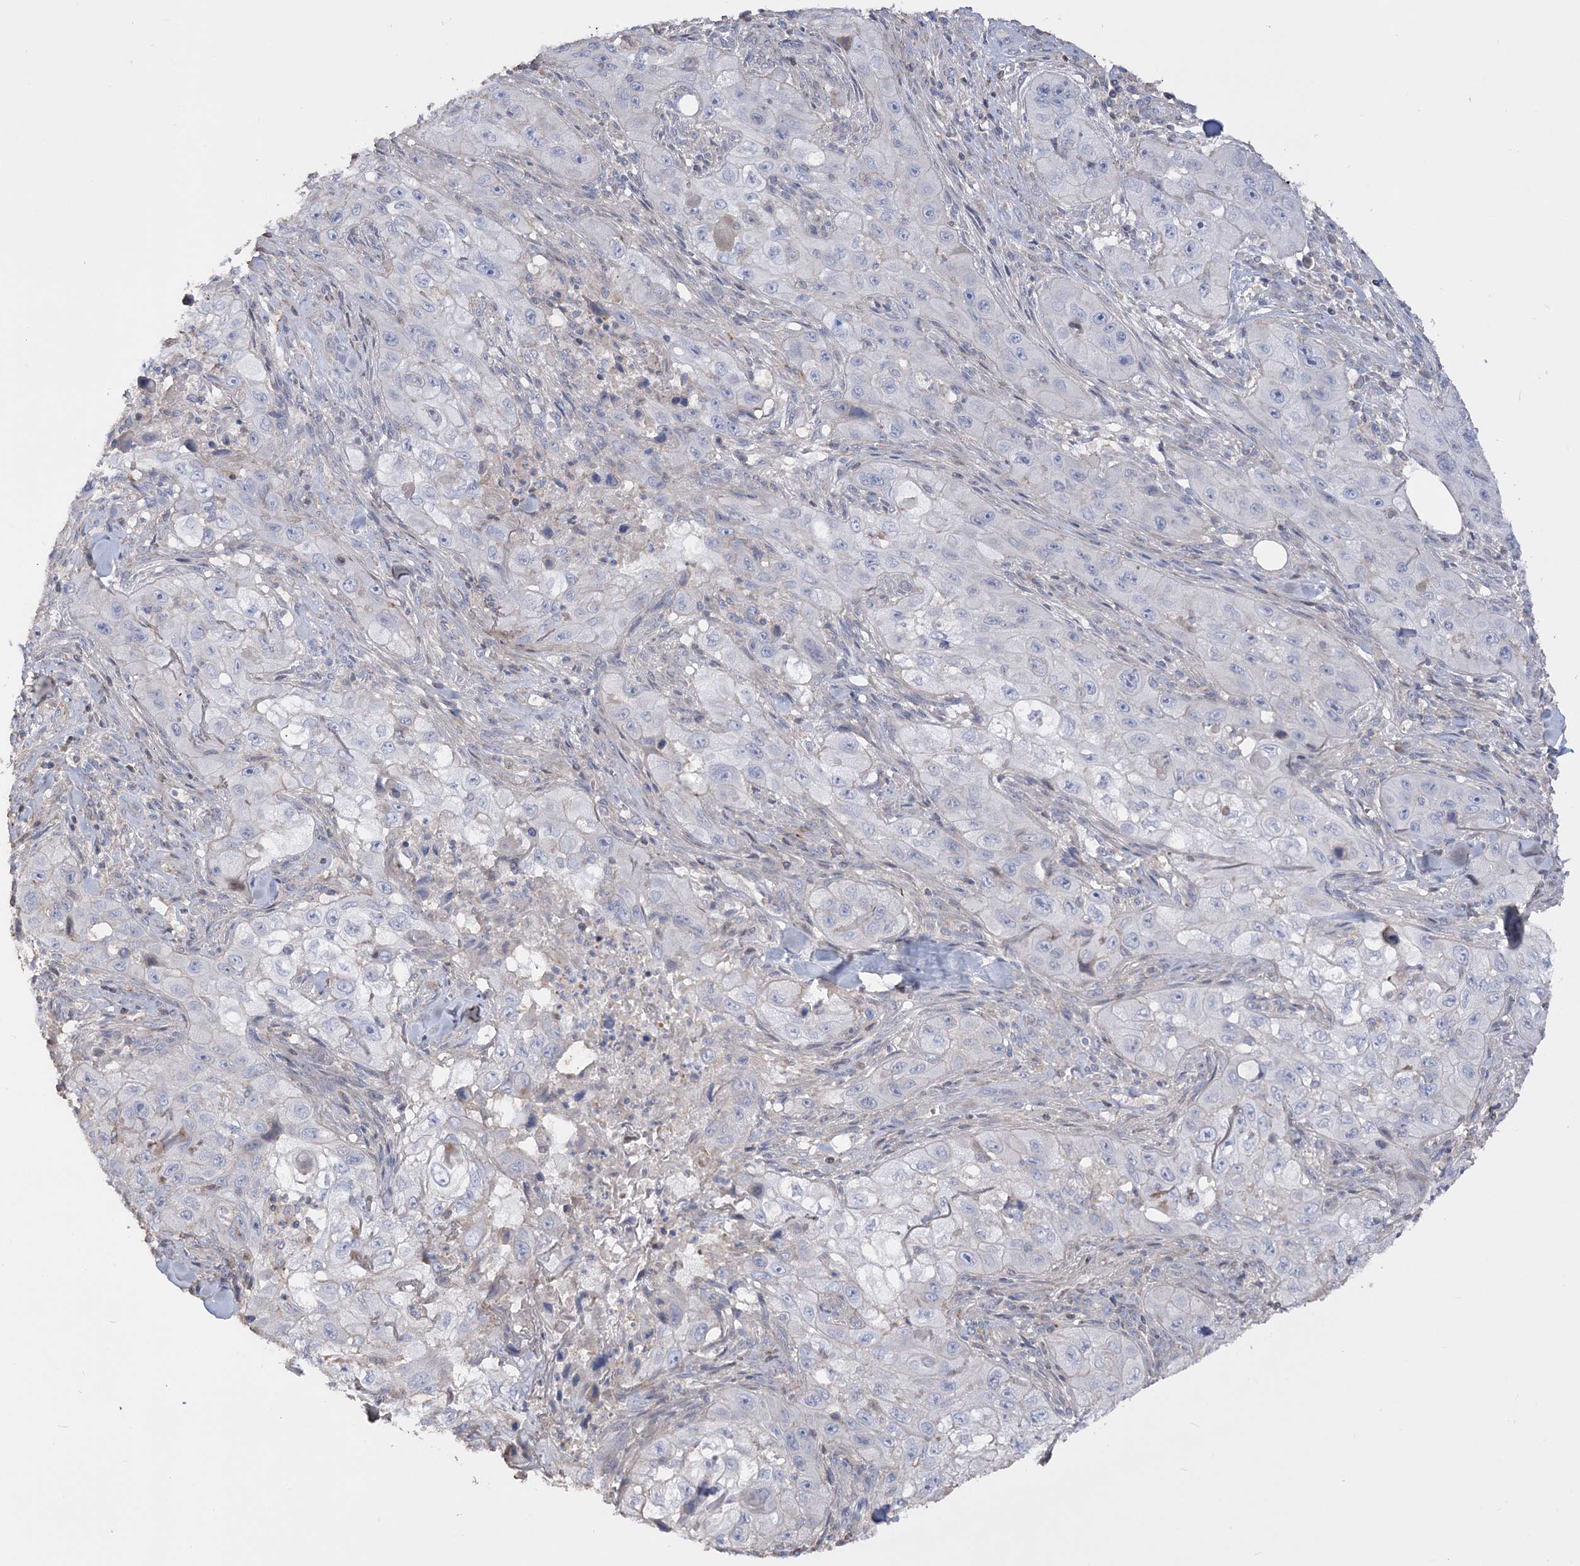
{"staining": {"intensity": "negative", "quantity": "none", "location": "none"}, "tissue": "skin cancer", "cell_type": "Tumor cells", "image_type": "cancer", "snomed": [{"axis": "morphology", "description": "Squamous cell carcinoma, NOS"}, {"axis": "topography", "description": "Skin"}, {"axis": "topography", "description": "Subcutis"}], "caption": "This is a image of immunohistochemistry (IHC) staining of skin cancer (squamous cell carcinoma), which shows no staining in tumor cells.", "gene": "SLFN14", "patient": {"sex": "male", "age": 73}}